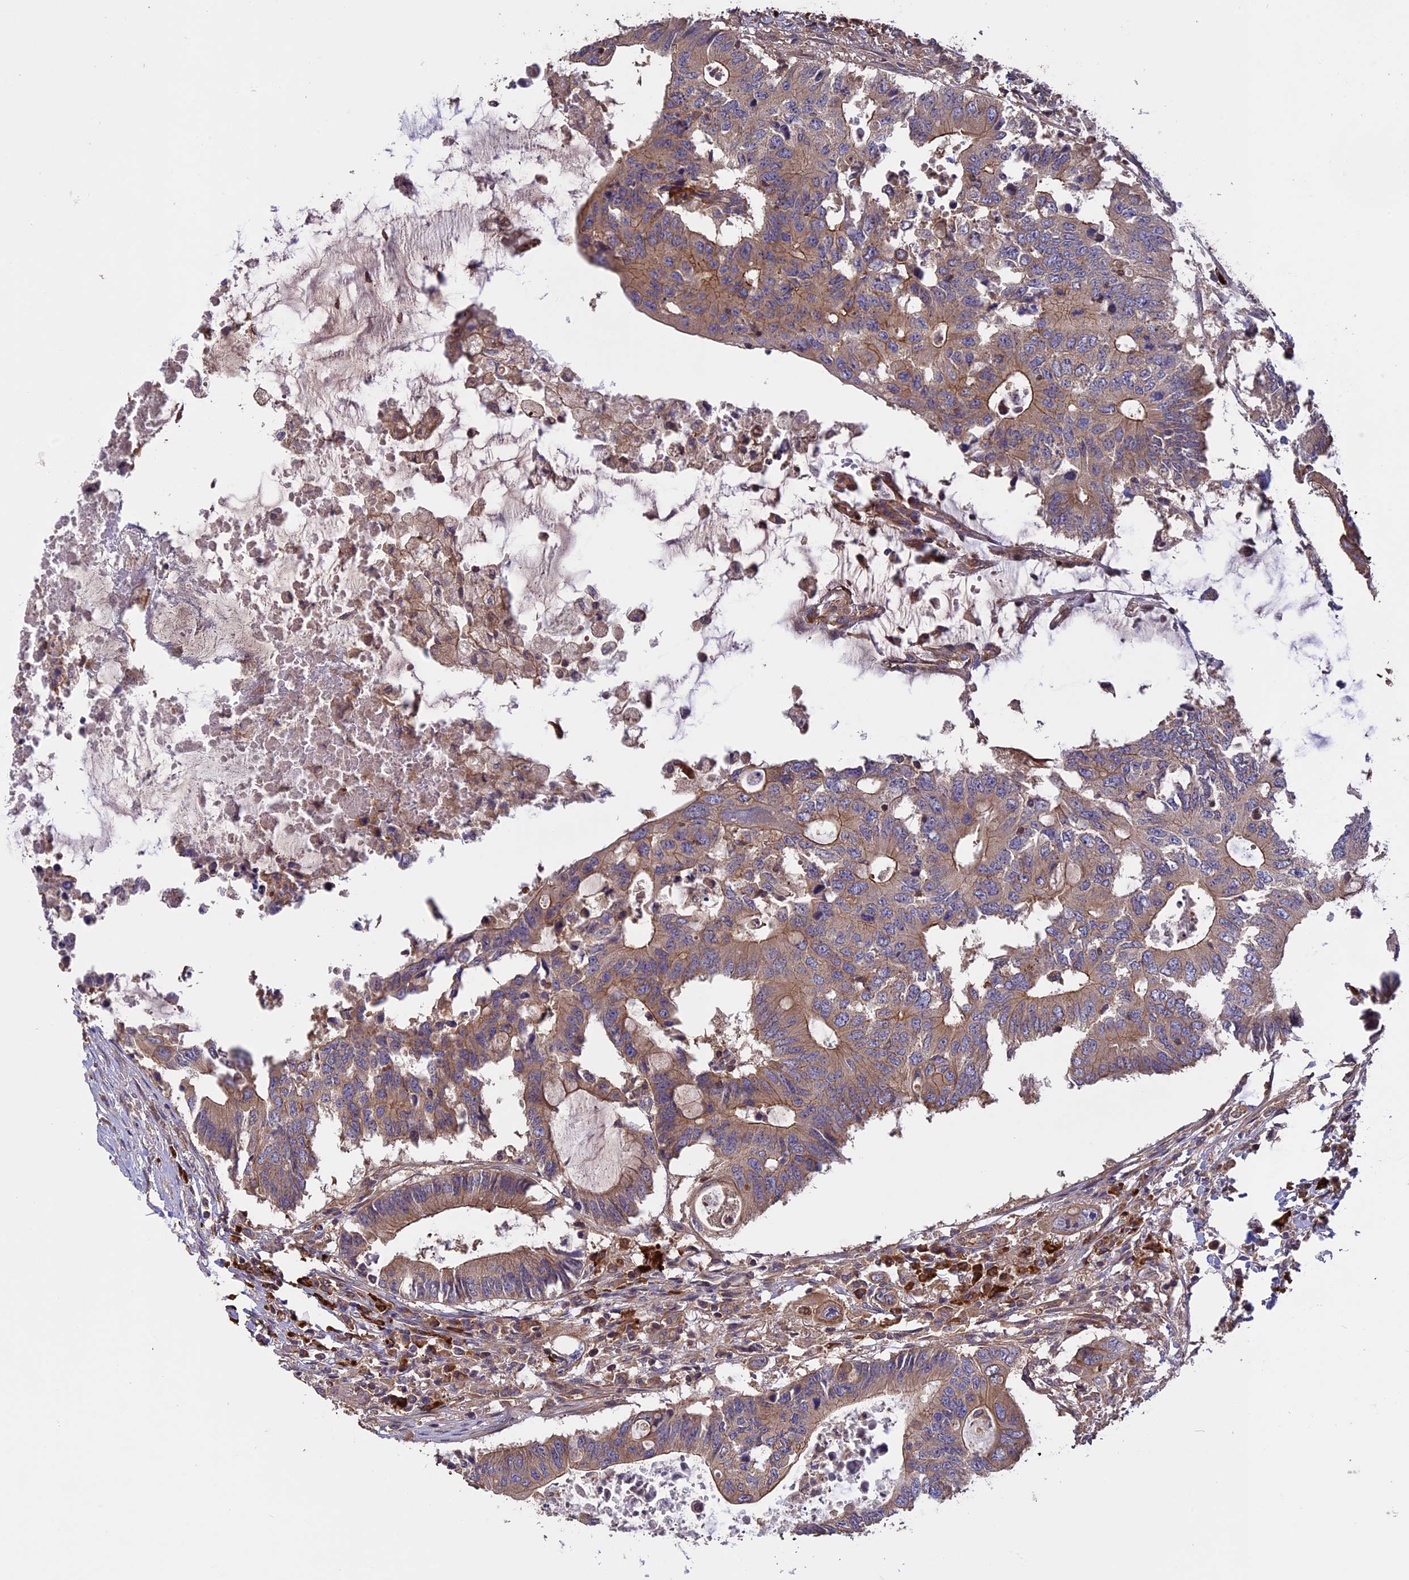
{"staining": {"intensity": "moderate", "quantity": ">75%", "location": "cytoplasmic/membranous"}, "tissue": "colorectal cancer", "cell_type": "Tumor cells", "image_type": "cancer", "snomed": [{"axis": "morphology", "description": "Adenocarcinoma, NOS"}, {"axis": "topography", "description": "Colon"}], "caption": "Moderate cytoplasmic/membranous expression for a protein is identified in about >75% of tumor cells of adenocarcinoma (colorectal) using immunohistochemistry.", "gene": "GAS8", "patient": {"sex": "male", "age": 71}}